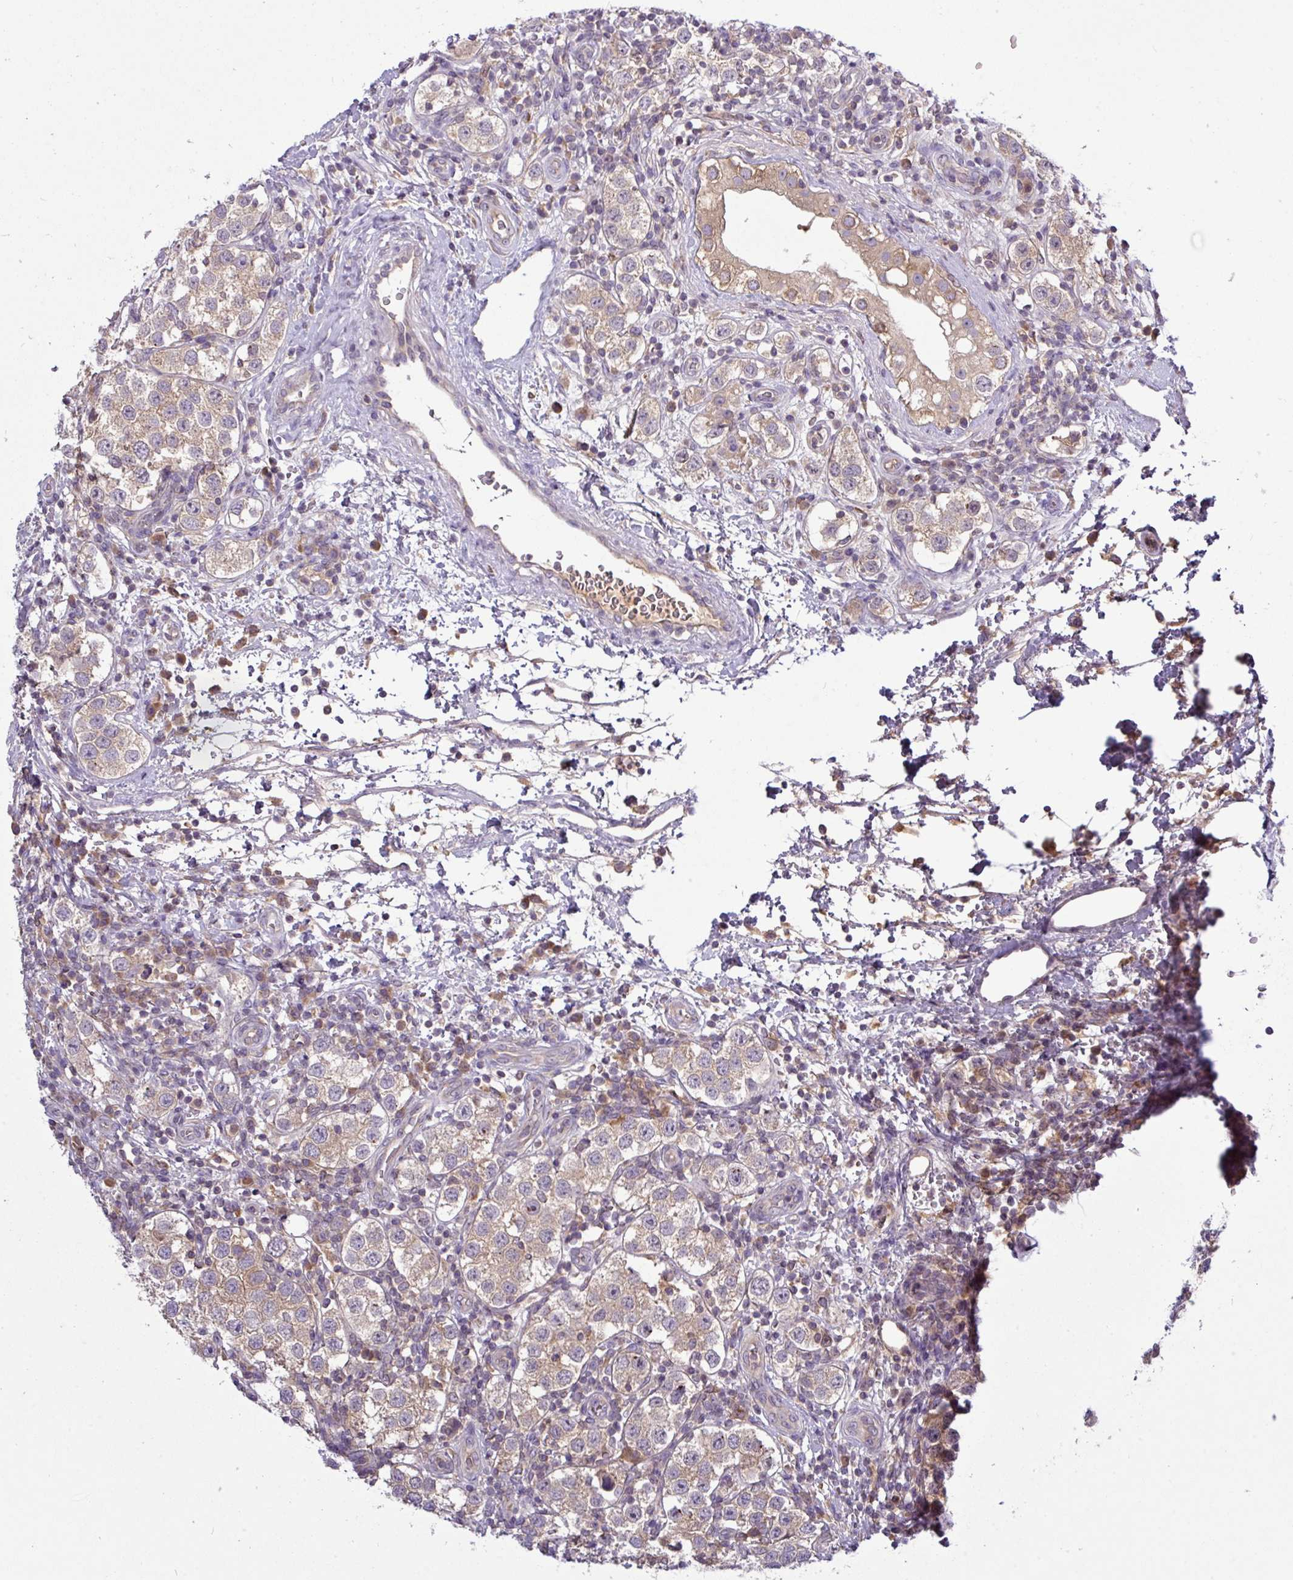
{"staining": {"intensity": "weak", "quantity": "25%-75%", "location": "cytoplasmic/membranous"}, "tissue": "testis cancer", "cell_type": "Tumor cells", "image_type": "cancer", "snomed": [{"axis": "morphology", "description": "Seminoma, NOS"}, {"axis": "topography", "description": "Testis"}], "caption": "Brown immunohistochemical staining in testis seminoma displays weak cytoplasmic/membranous expression in about 25%-75% of tumor cells.", "gene": "TMEM62", "patient": {"sex": "male", "age": 37}}